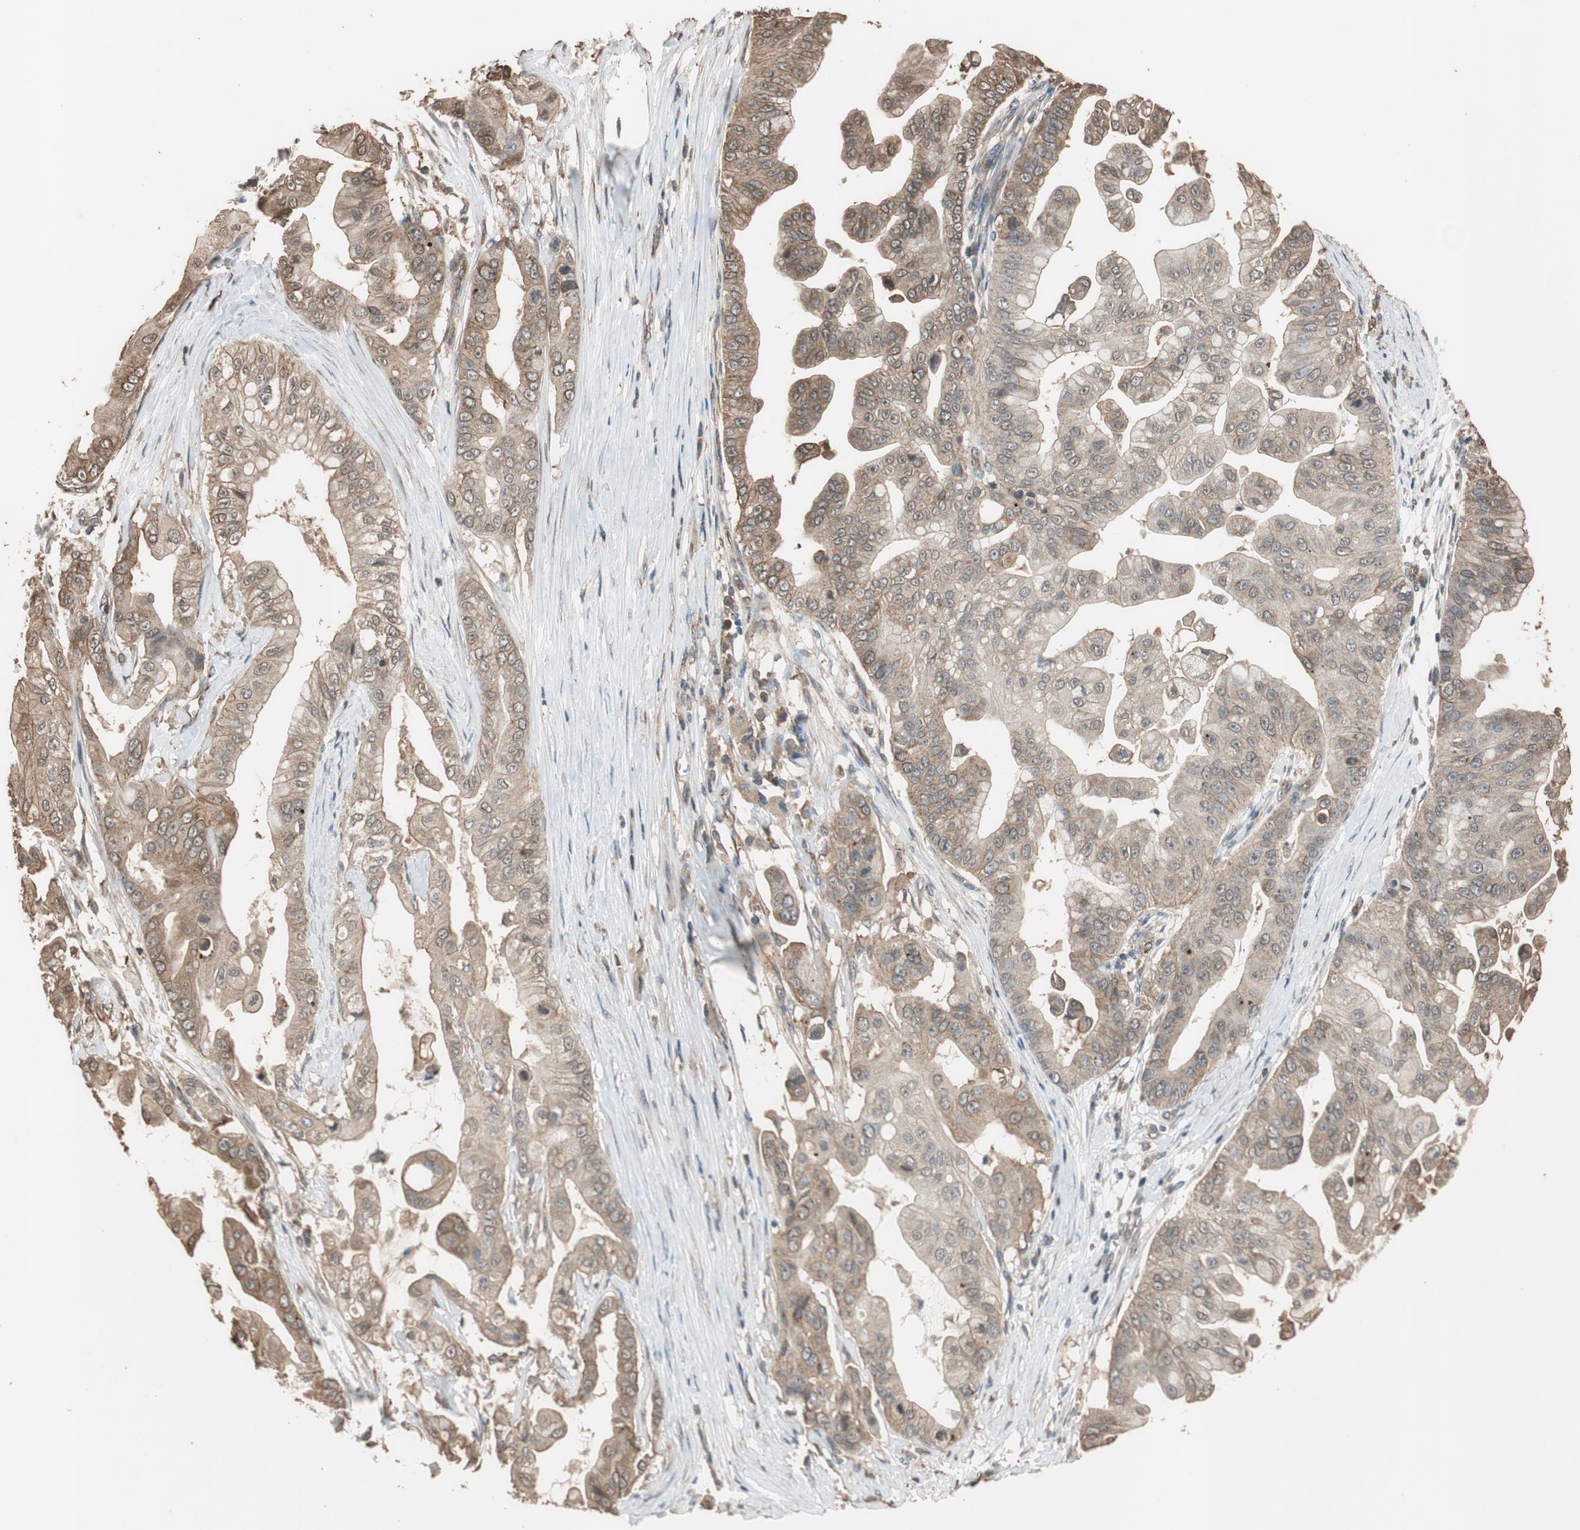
{"staining": {"intensity": "weak", "quantity": ">75%", "location": "cytoplasmic/membranous"}, "tissue": "pancreatic cancer", "cell_type": "Tumor cells", "image_type": "cancer", "snomed": [{"axis": "morphology", "description": "Adenocarcinoma, NOS"}, {"axis": "topography", "description": "Pancreas"}], "caption": "Immunohistochemical staining of human adenocarcinoma (pancreatic) shows low levels of weak cytoplasmic/membranous positivity in about >75% of tumor cells.", "gene": "MST1R", "patient": {"sex": "female", "age": 75}}